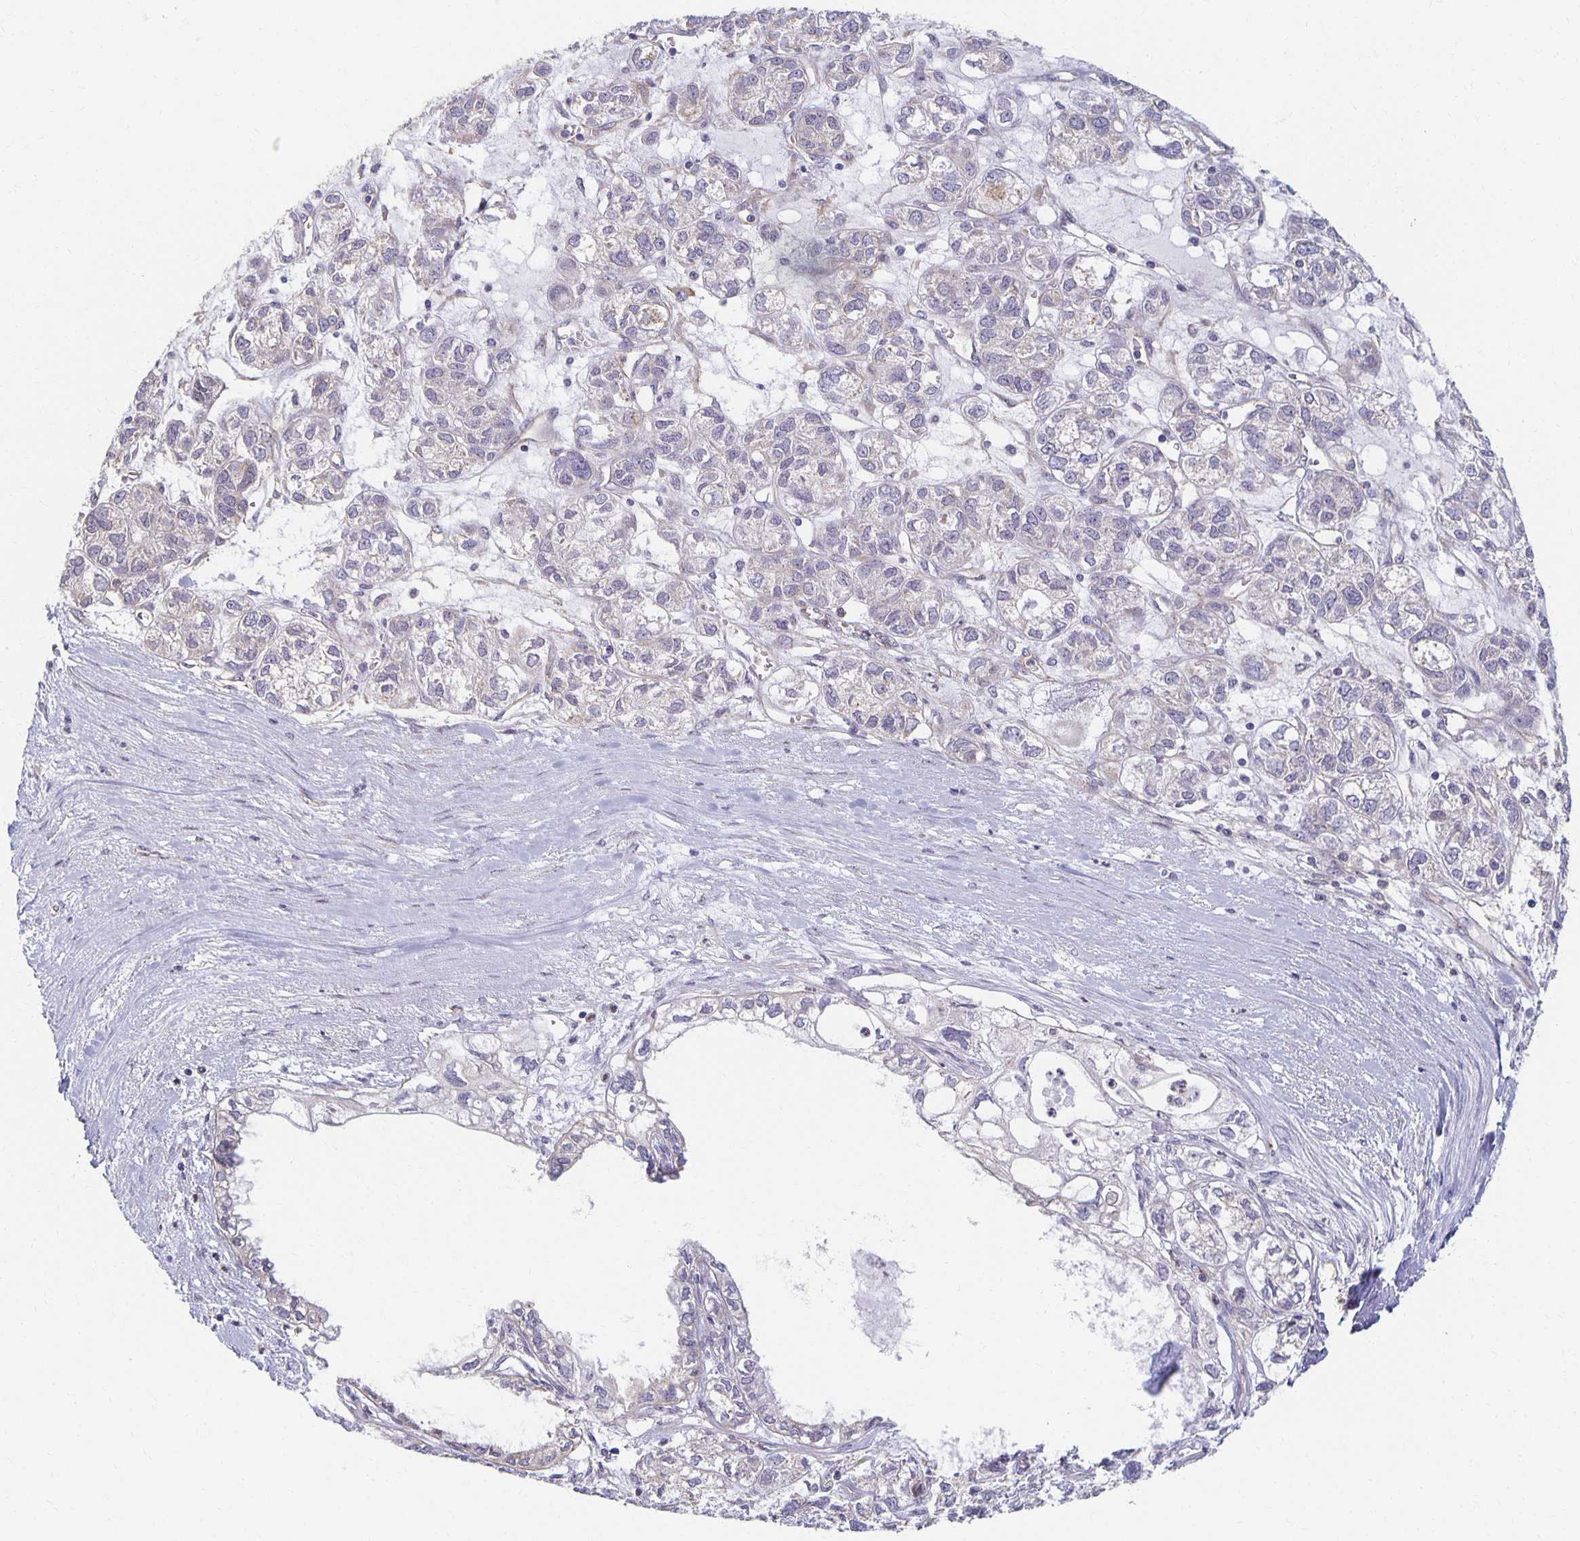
{"staining": {"intensity": "negative", "quantity": "none", "location": "none"}, "tissue": "ovarian cancer", "cell_type": "Tumor cells", "image_type": "cancer", "snomed": [{"axis": "morphology", "description": "Carcinoma, endometroid"}, {"axis": "topography", "description": "Ovary"}], "caption": "Immunohistochemistry (IHC) image of ovarian cancer stained for a protein (brown), which displays no positivity in tumor cells.", "gene": "SORL1", "patient": {"sex": "female", "age": 64}}